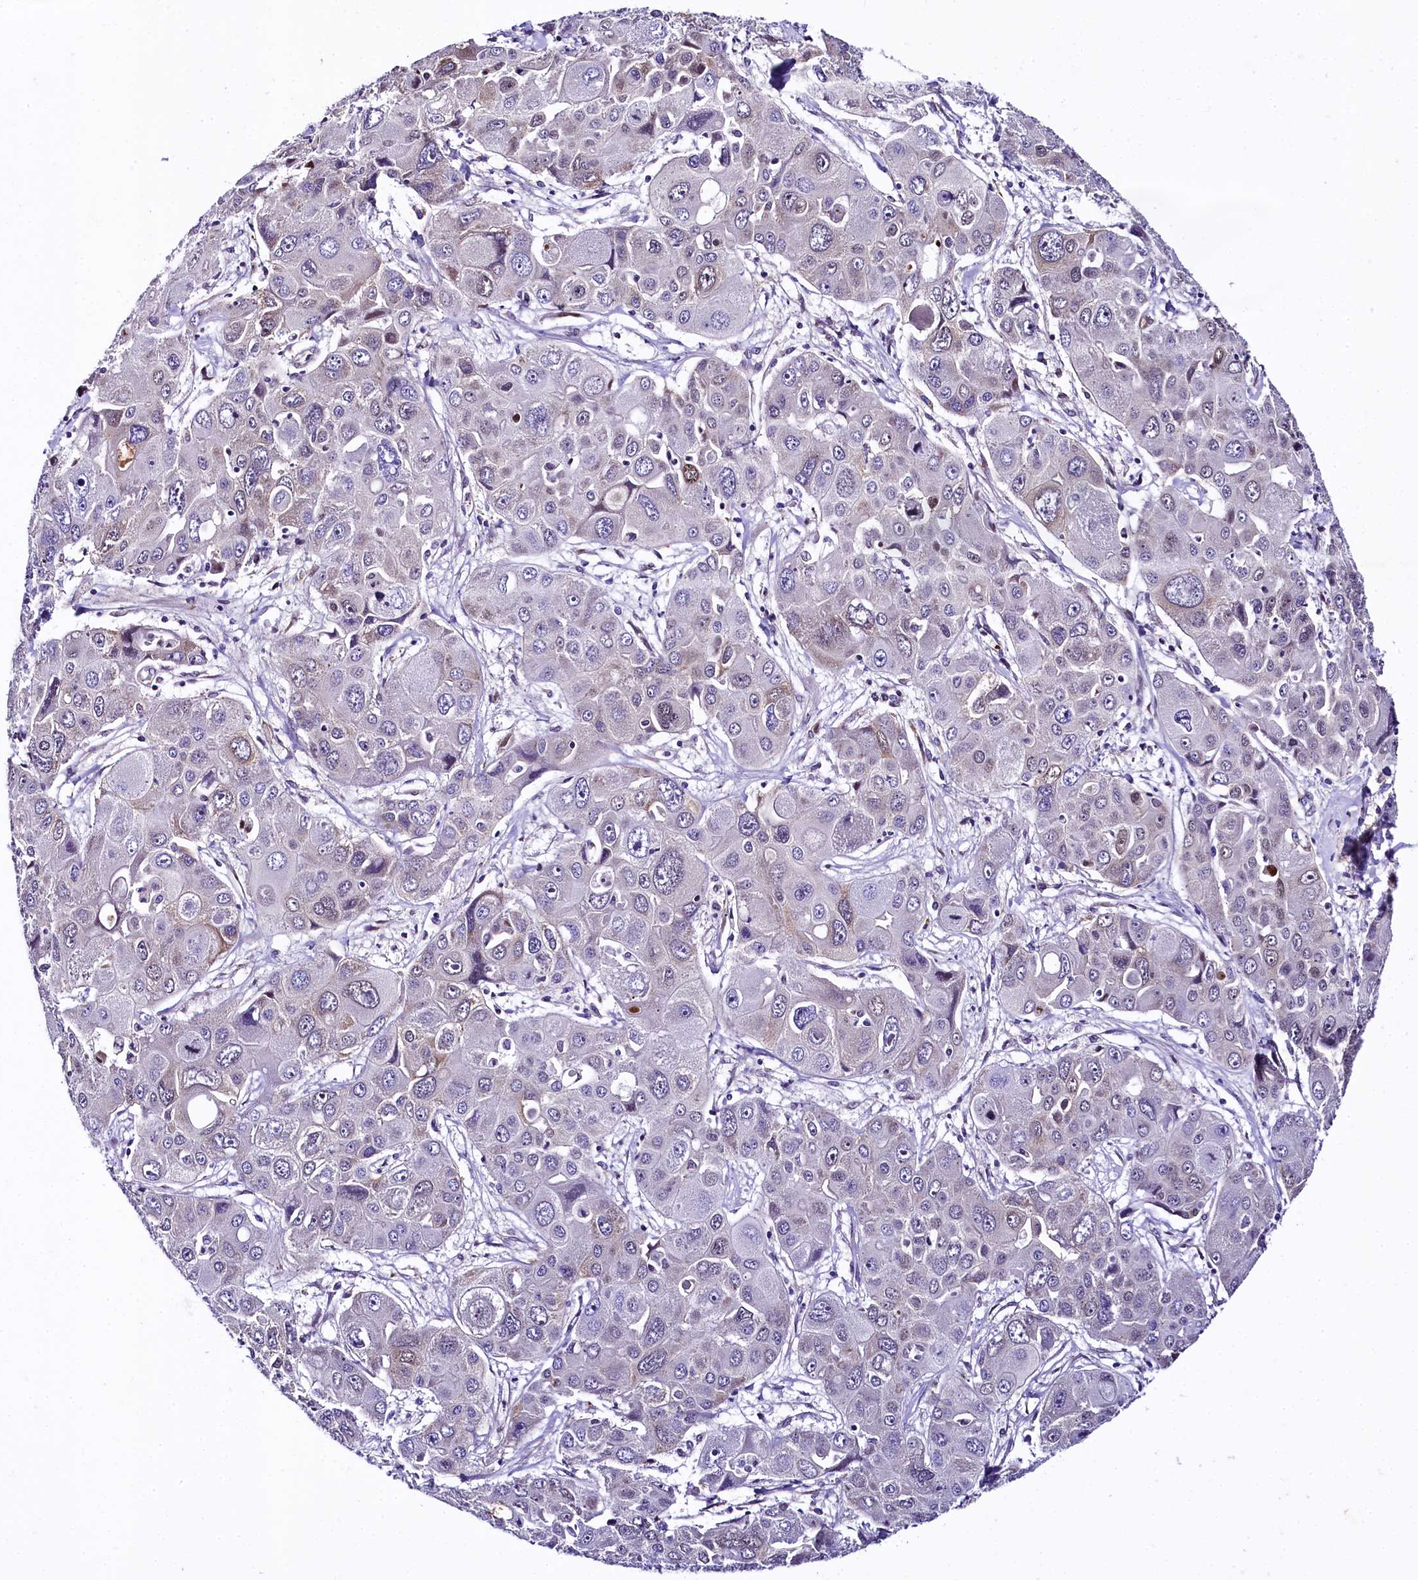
{"staining": {"intensity": "negative", "quantity": "none", "location": "none"}, "tissue": "liver cancer", "cell_type": "Tumor cells", "image_type": "cancer", "snomed": [{"axis": "morphology", "description": "Cholangiocarcinoma"}, {"axis": "topography", "description": "Liver"}], "caption": "DAB immunohistochemical staining of human liver cancer (cholangiocarcinoma) shows no significant expression in tumor cells.", "gene": "SAMD10", "patient": {"sex": "male", "age": 67}}